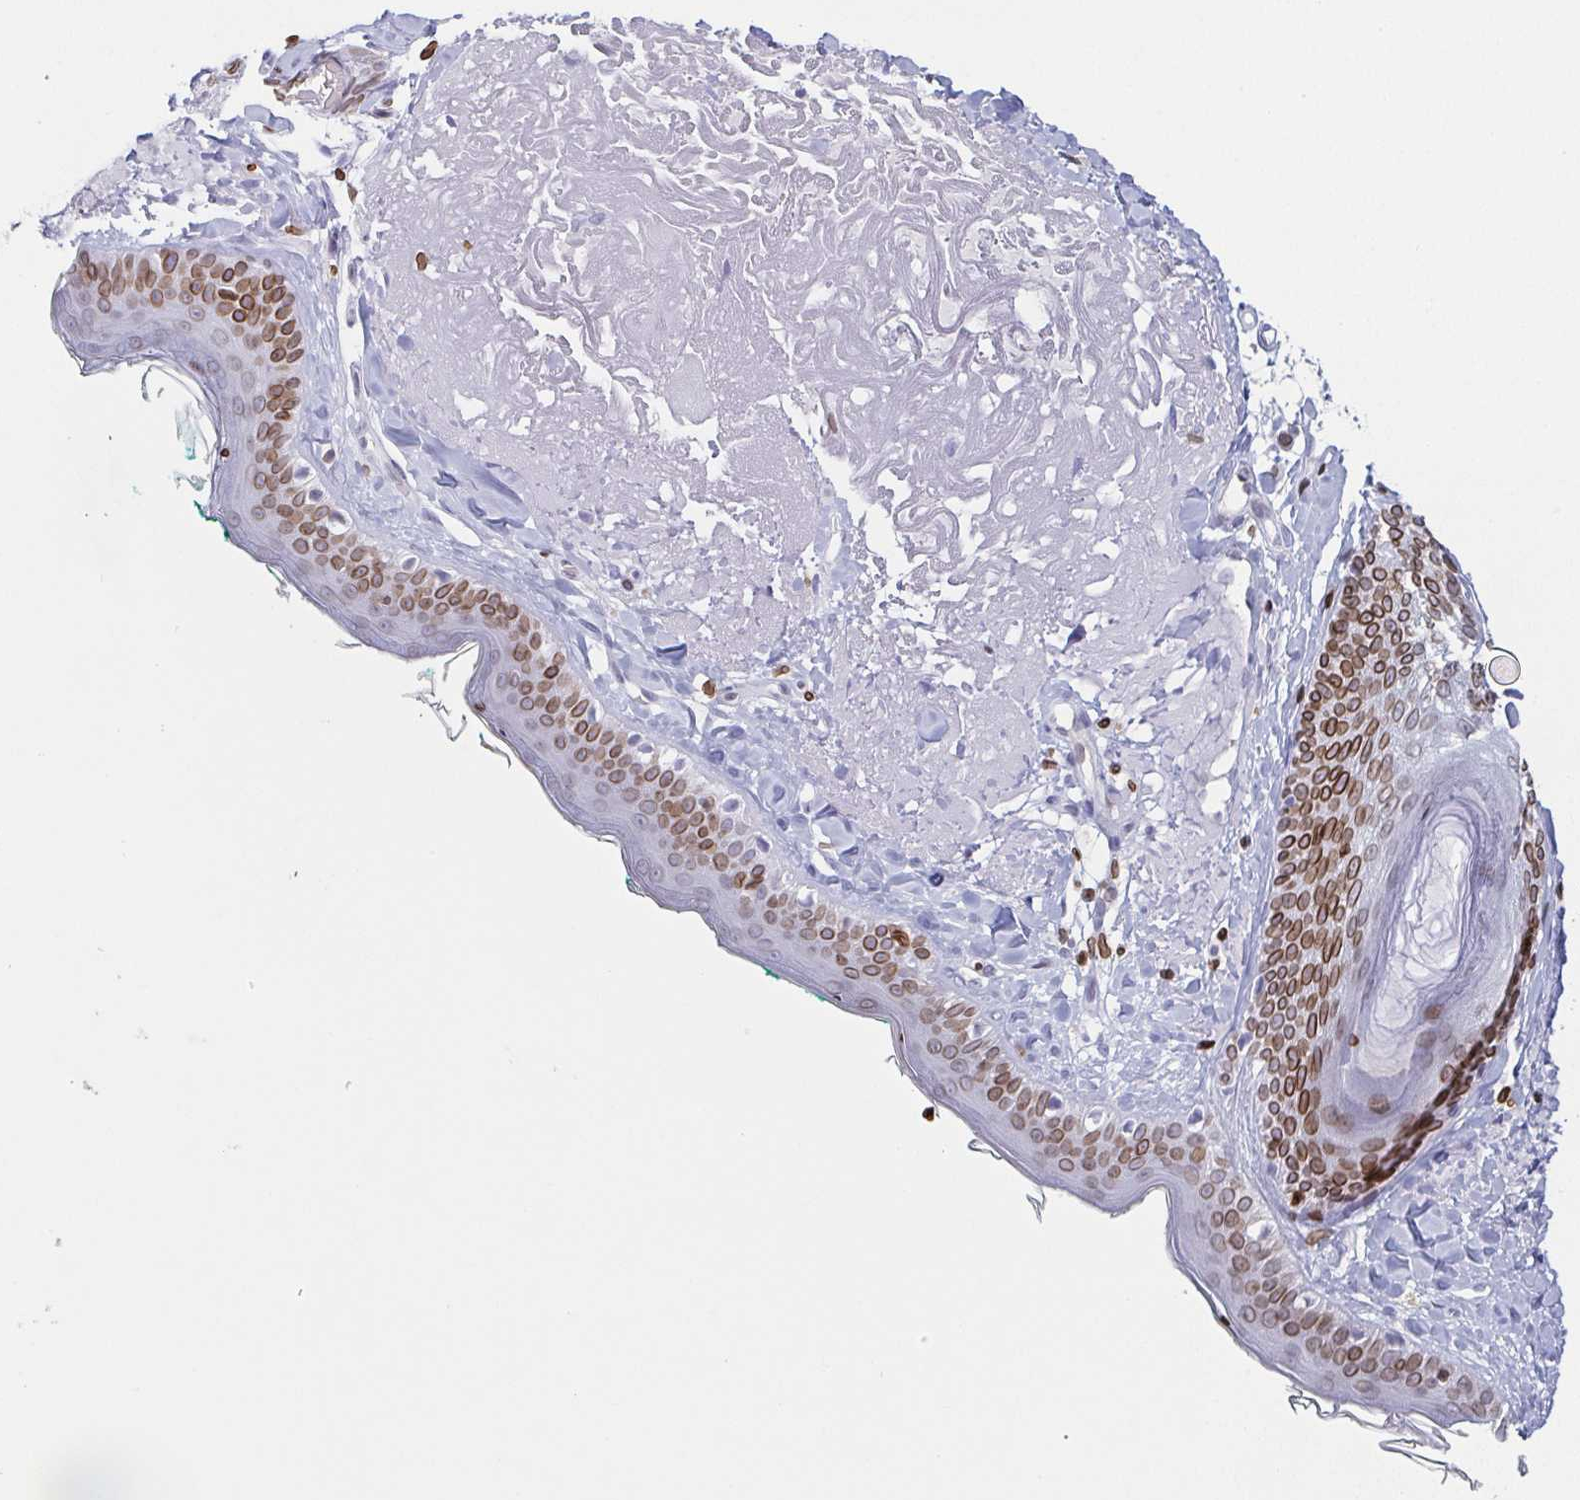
{"staining": {"intensity": "negative", "quantity": "none", "location": "none"}, "tissue": "skin", "cell_type": "Fibroblasts", "image_type": "normal", "snomed": [{"axis": "morphology", "description": "Normal tissue, NOS"}, {"axis": "topography", "description": "Skin"}], "caption": "This is an immunohistochemistry histopathology image of normal human skin. There is no staining in fibroblasts.", "gene": "BTBD7", "patient": {"sex": "male", "age": 73}}